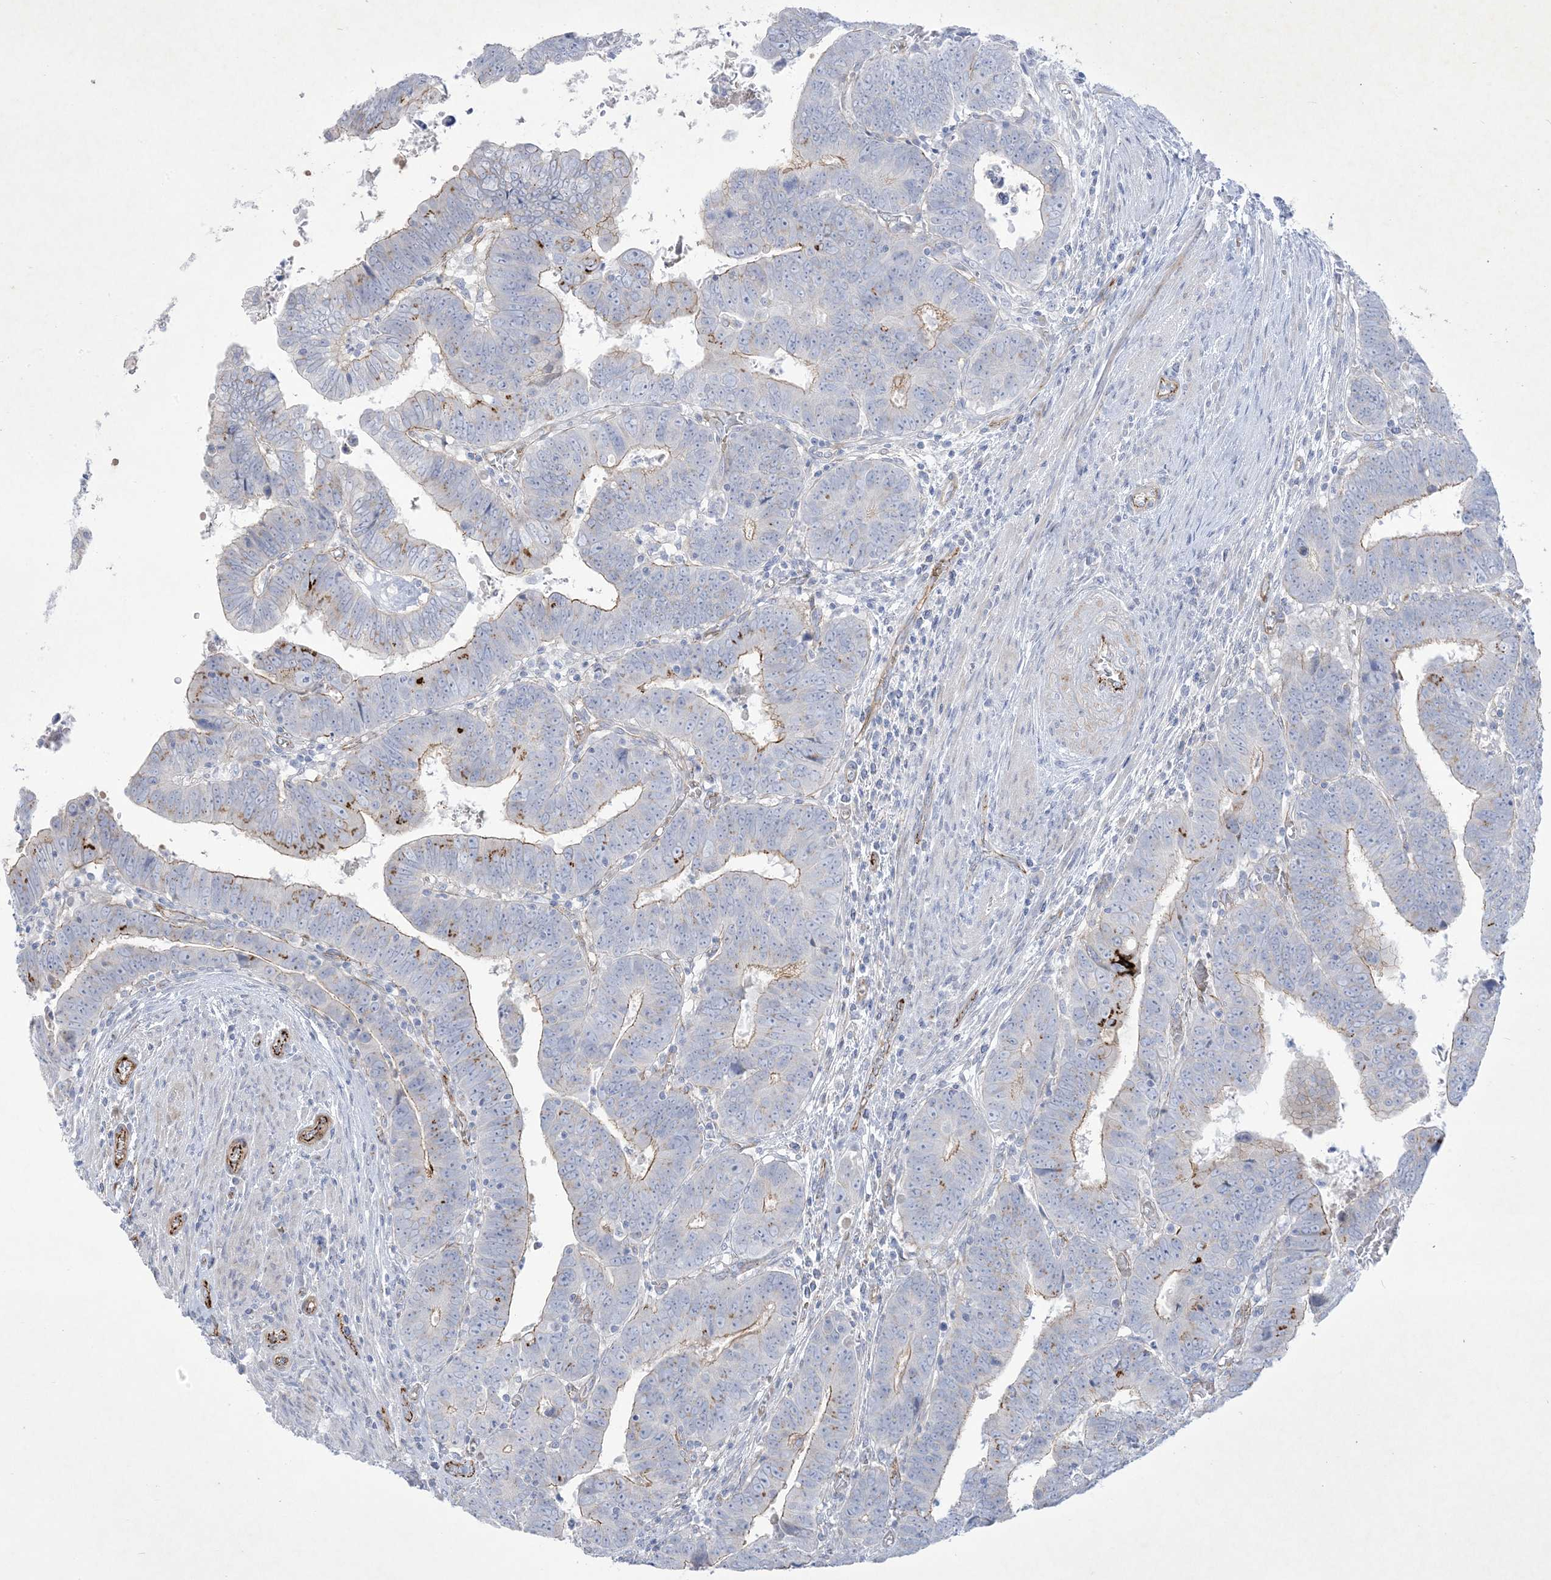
{"staining": {"intensity": "moderate", "quantity": "<25%", "location": "cytoplasmic/membranous"}, "tissue": "colorectal cancer", "cell_type": "Tumor cells", "image_type": "cancer", "snomed": [{"axis": "morphology", "description": "Normal tissue, NOS"}, {"axis": "morphology", "description": "Adenocarcinoma, NOS"}, {"axis": "topography", "description": "Rectum"}], "caption": "This image displays IHC staining of human adenocarcinoma (colorectal), with low moderate cytoplasmic/membranous positivity in about <25% of tumor cells.", "gene": "B3GNT7", "patient": {"sex": "female", "age": 65}}